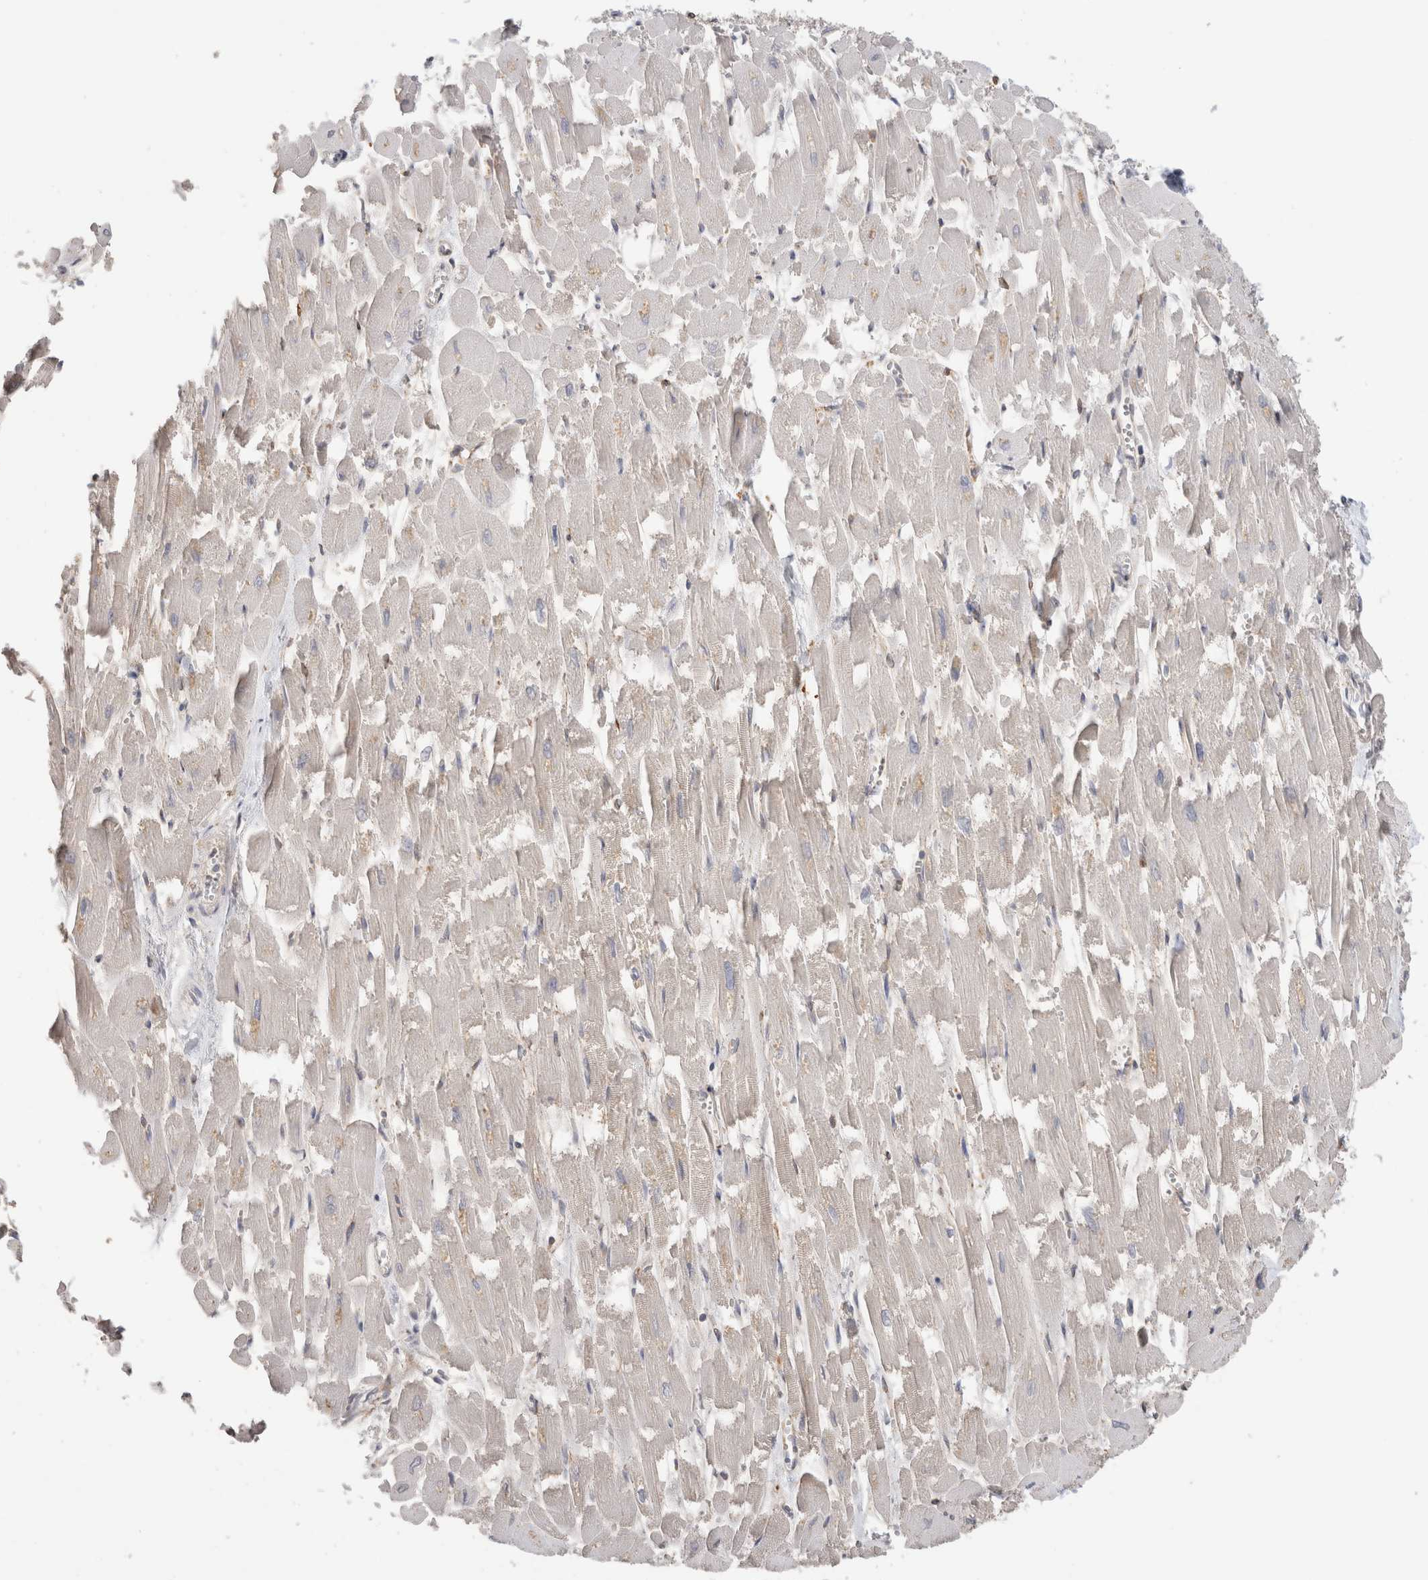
{"staining": {"intensity": "weak", "quantity": "<25%", "location": "cytoplasmic/membranous"}, "tissue": "heart muscle", "cell_type": "Cardiomyocytes", "image_type": "normal", "snomed": [{"axis": "morphology", "description": "Normal tissue, NOS"}, {"axis": "topography", "description": "Heart"}], "caption": "A micrograph of heart muscle stained for a protein reveals no brown staining in cardiomyocytes. The staining is performed using DAB (3,3'-diaminobenzidine) brown chromogen with nuclei counter-stained in using hematoxylin.", "gene": "SYTL5", "patient": {"sex": "male", "age": 54}}